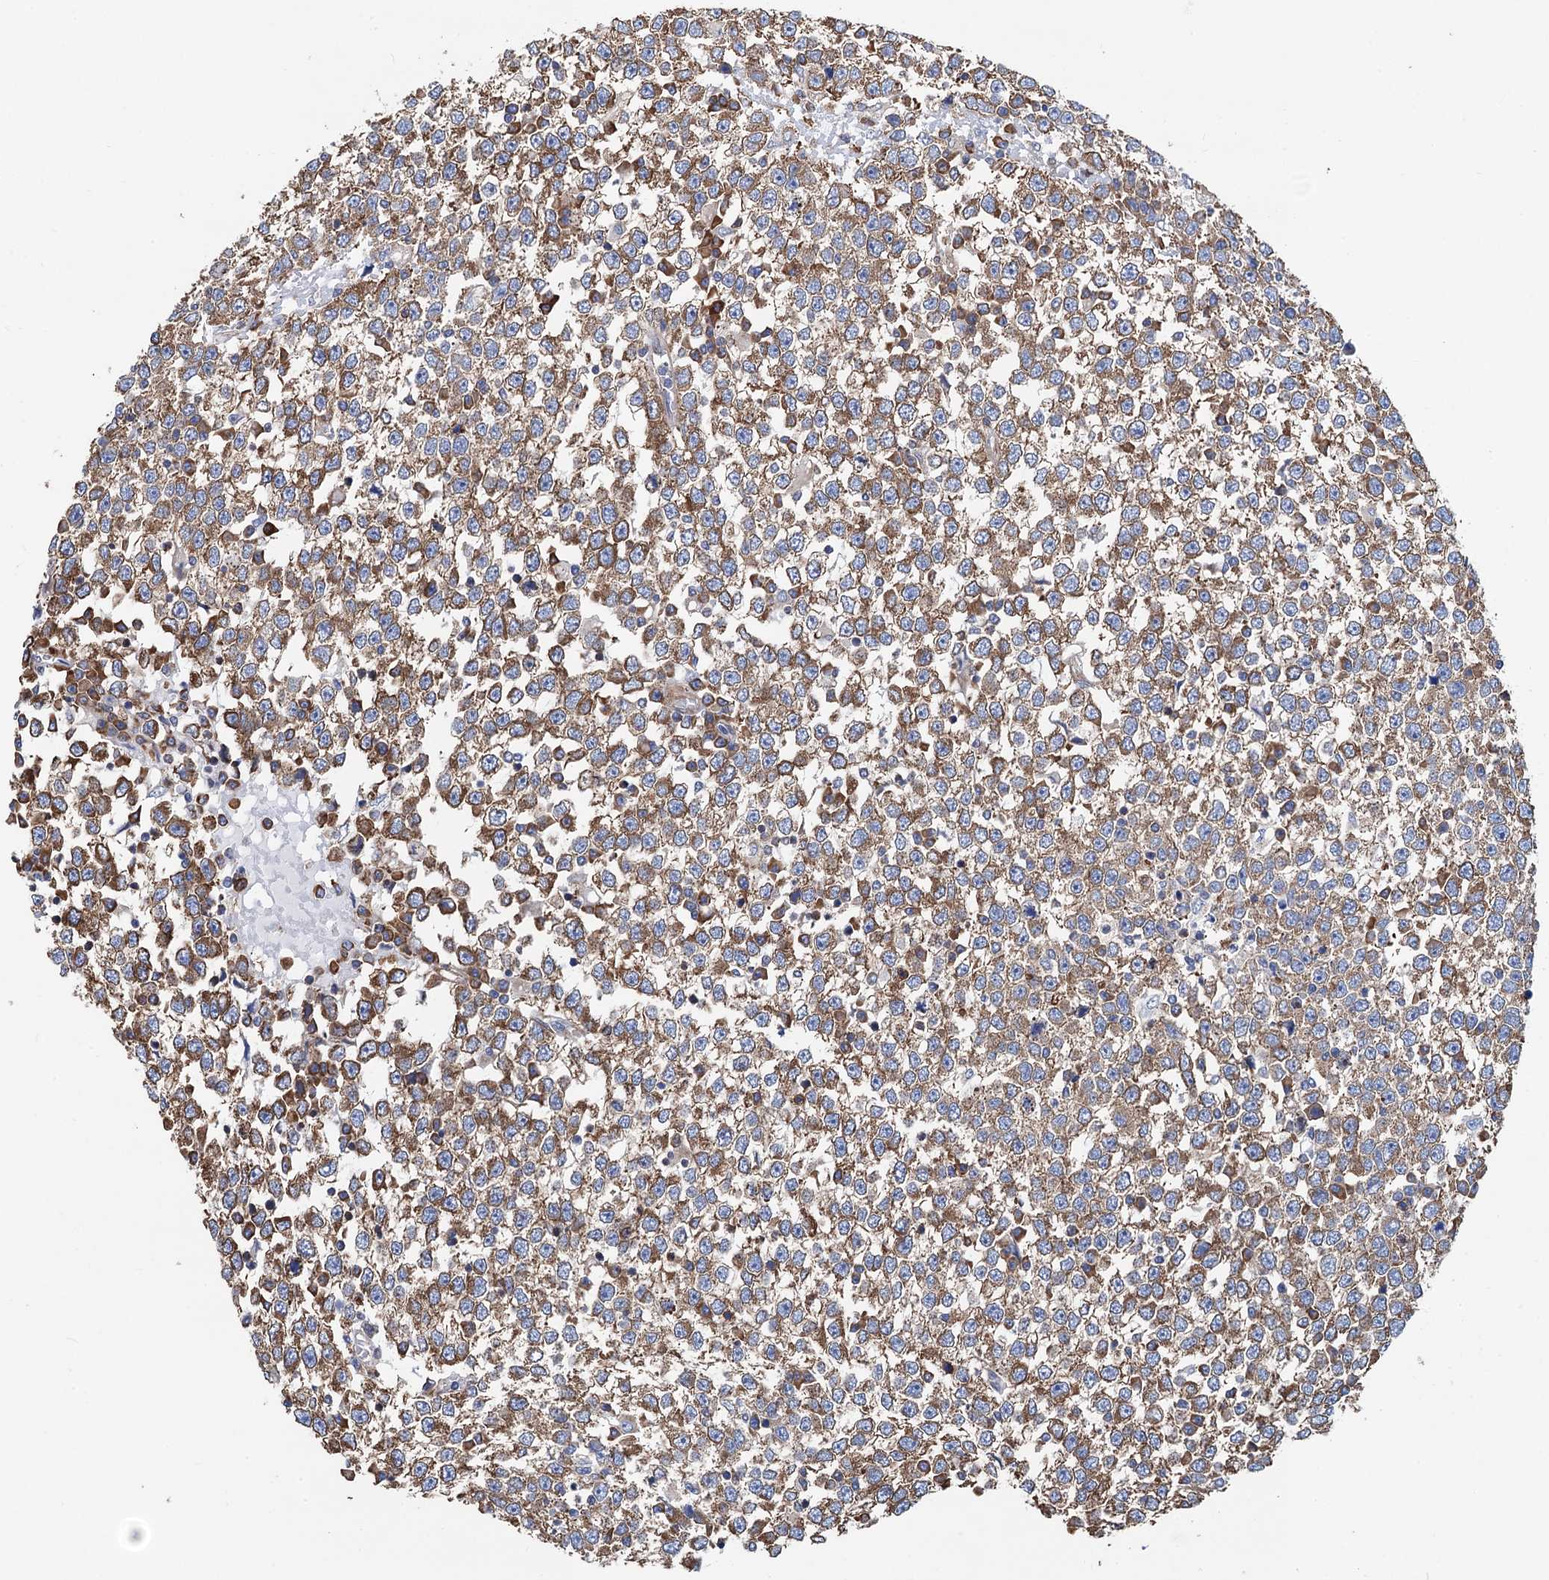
{"staining": {"intensity": "moderate", "quantity": ">75%", "location": "cytoplasmic/membranous"}, "tissue": "testis cancer", "cell_type": "Tumor cells", "image_type": "cancer", "snomed": [{"axis": "morphology", "description": "Seminoma, NOS"}, {"axis": "topography", "description": "Testis"}], "caption": "Approximately >75% of tumor cells in human testis seminoma show moderate cytoplasmic/membranous protein staining as visualized by brown immunohistochemical staining.", "gene": "SLC12A7", "patient": {"sex": "male", "age": 65}}